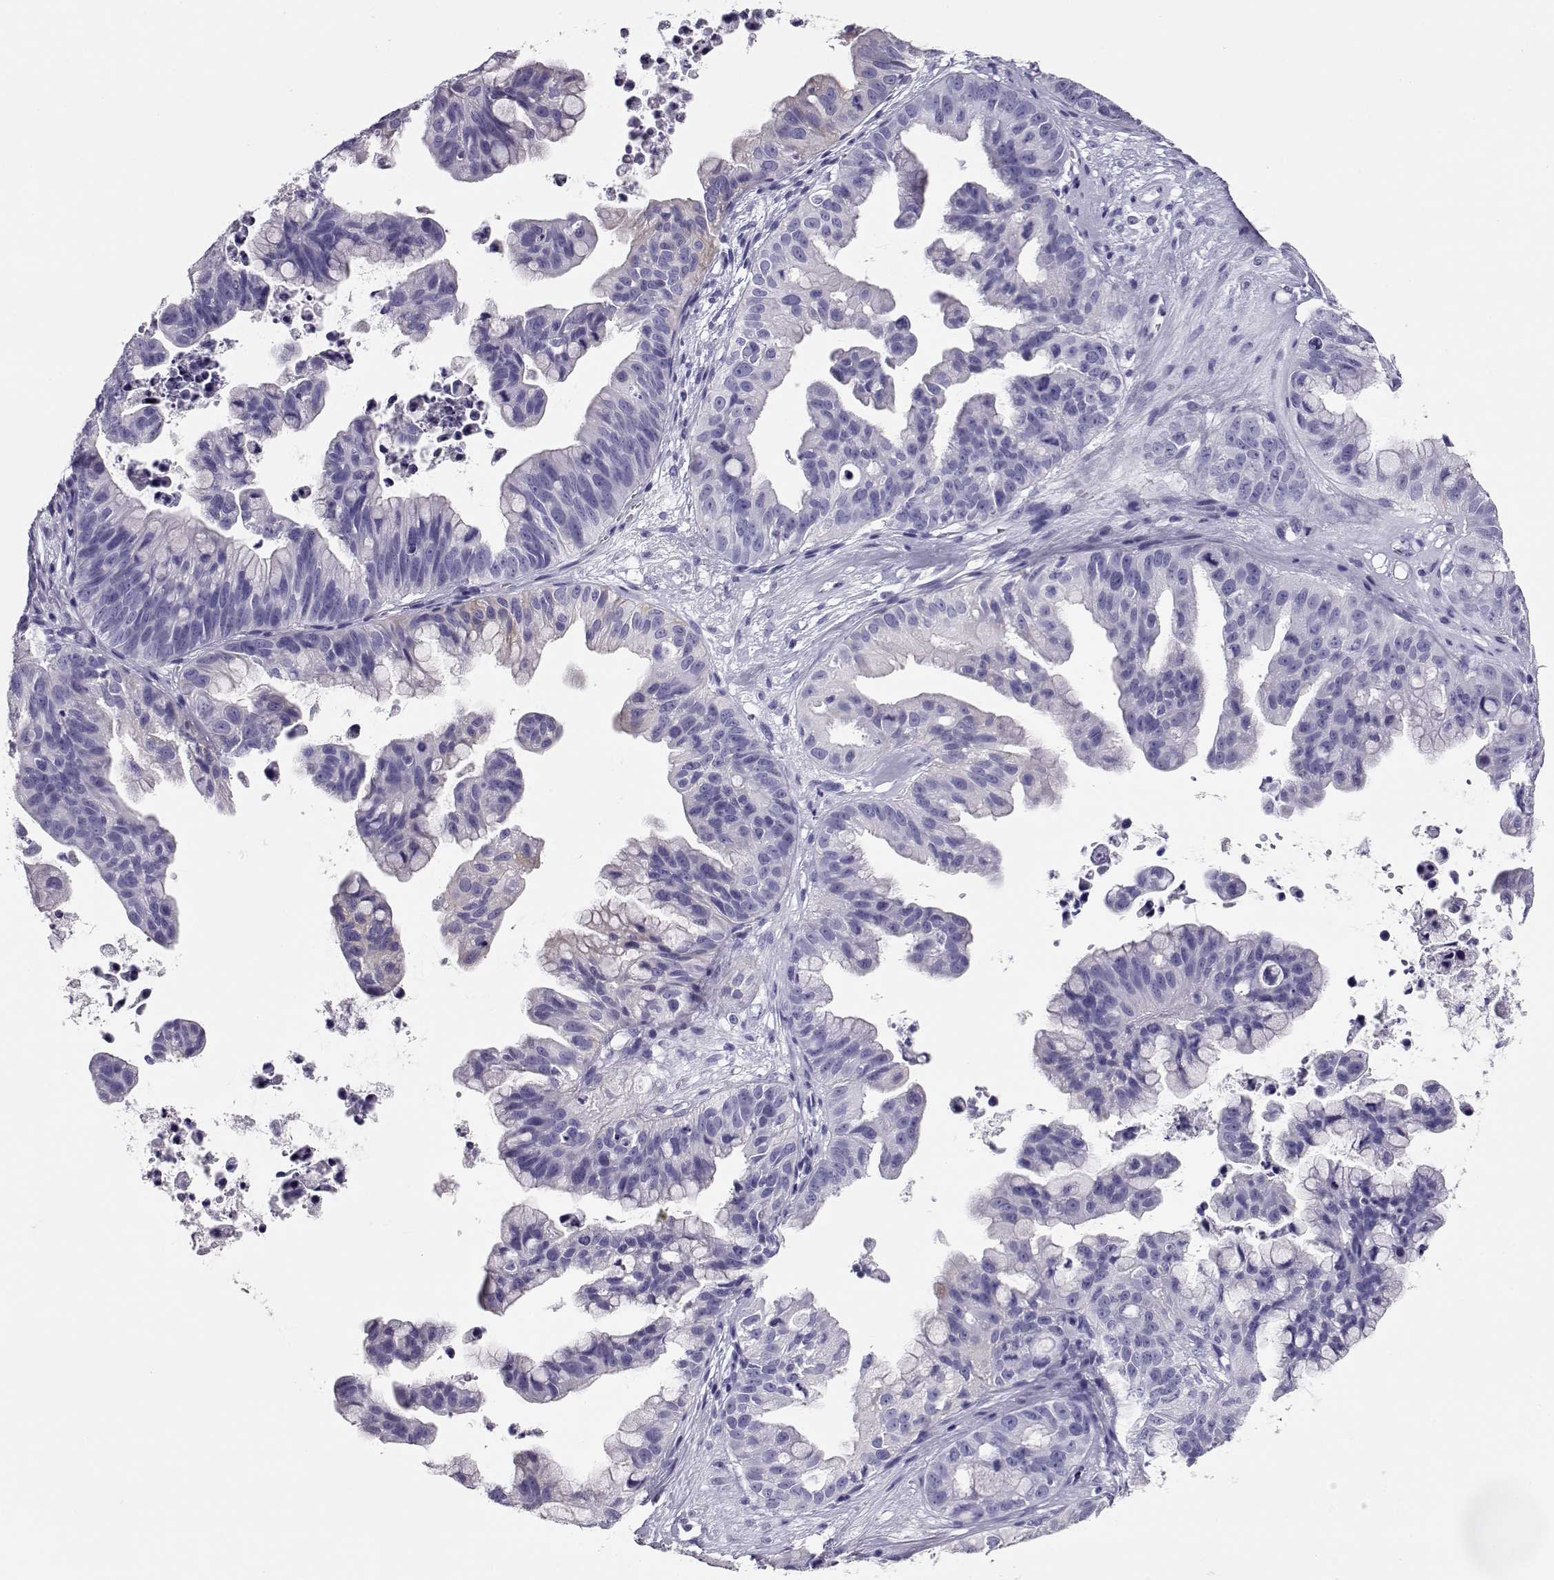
{"staining": {"intensity": "negative", "quantity": "none", "location": "none"}, "tissue": "ovarian cancer", "cell_type": "Tumor cells", "image_type": "cancer", "snomed": [{"axis": "morphology", "description": "Cystadenocarcinoma, mucinous, NOS"}, {"axis": "topography", "description": "Ovary"}], "caption": "The photomicrograph shows no staining of tumor cells in mucinous cystadenocarcinoma (ovarian).", "gene": "CRX", "patient": {"sex": "female", "age": 76}}